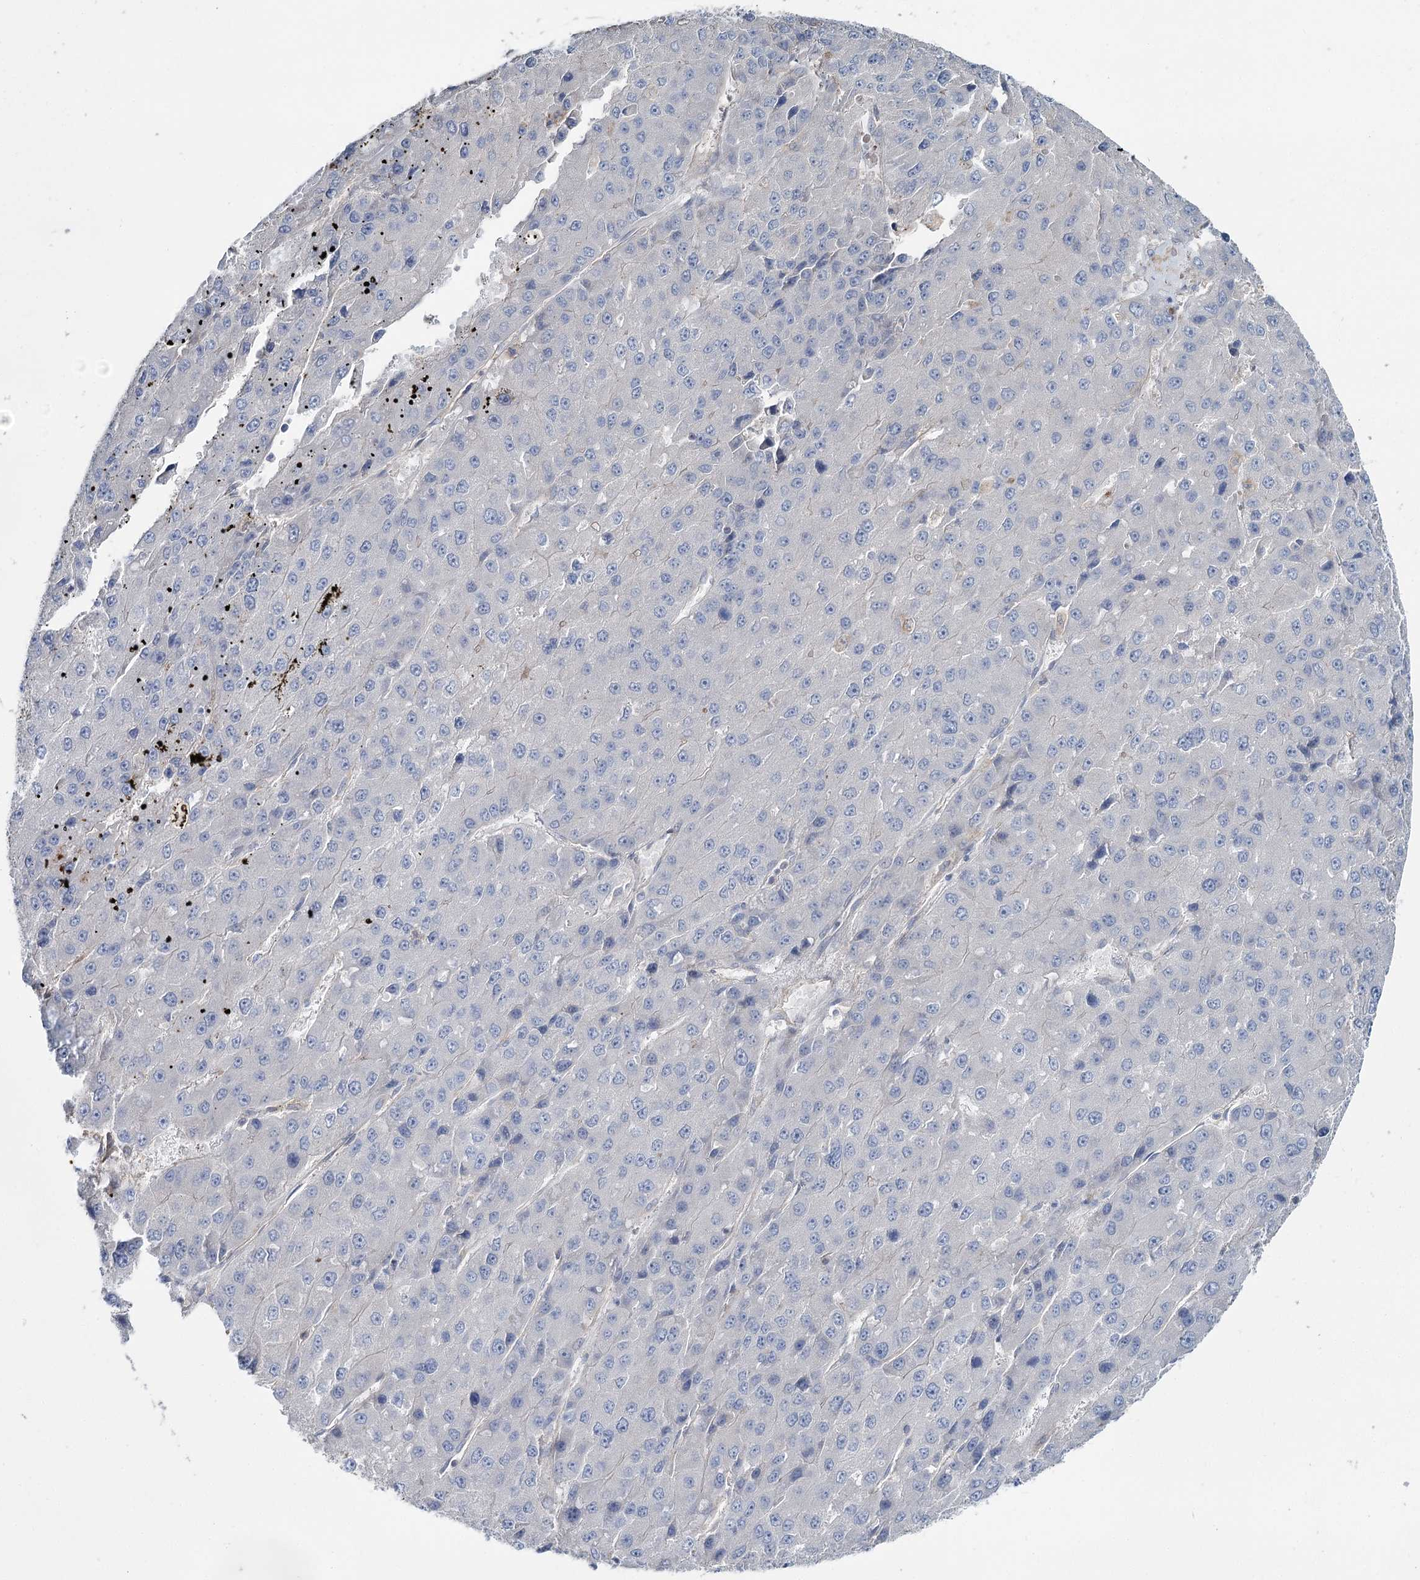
{"staining": {"intensity": "negative", "quantity": "none", "location": "none"}, "tissue": "liver cancer", "cell_type": "Tumor cells", "image_type": "cancer", "snomed": [{"axis": "morphology", "description": "Carcinoma, Hepatocellular, NOS"}, {"axis": "topography", "description": "Liver"}], "caption": "There is no significant staining in tumor cells of liver cancer.", "gene": "SUMF1", "patient": {"sex": "female", "age": 73}}